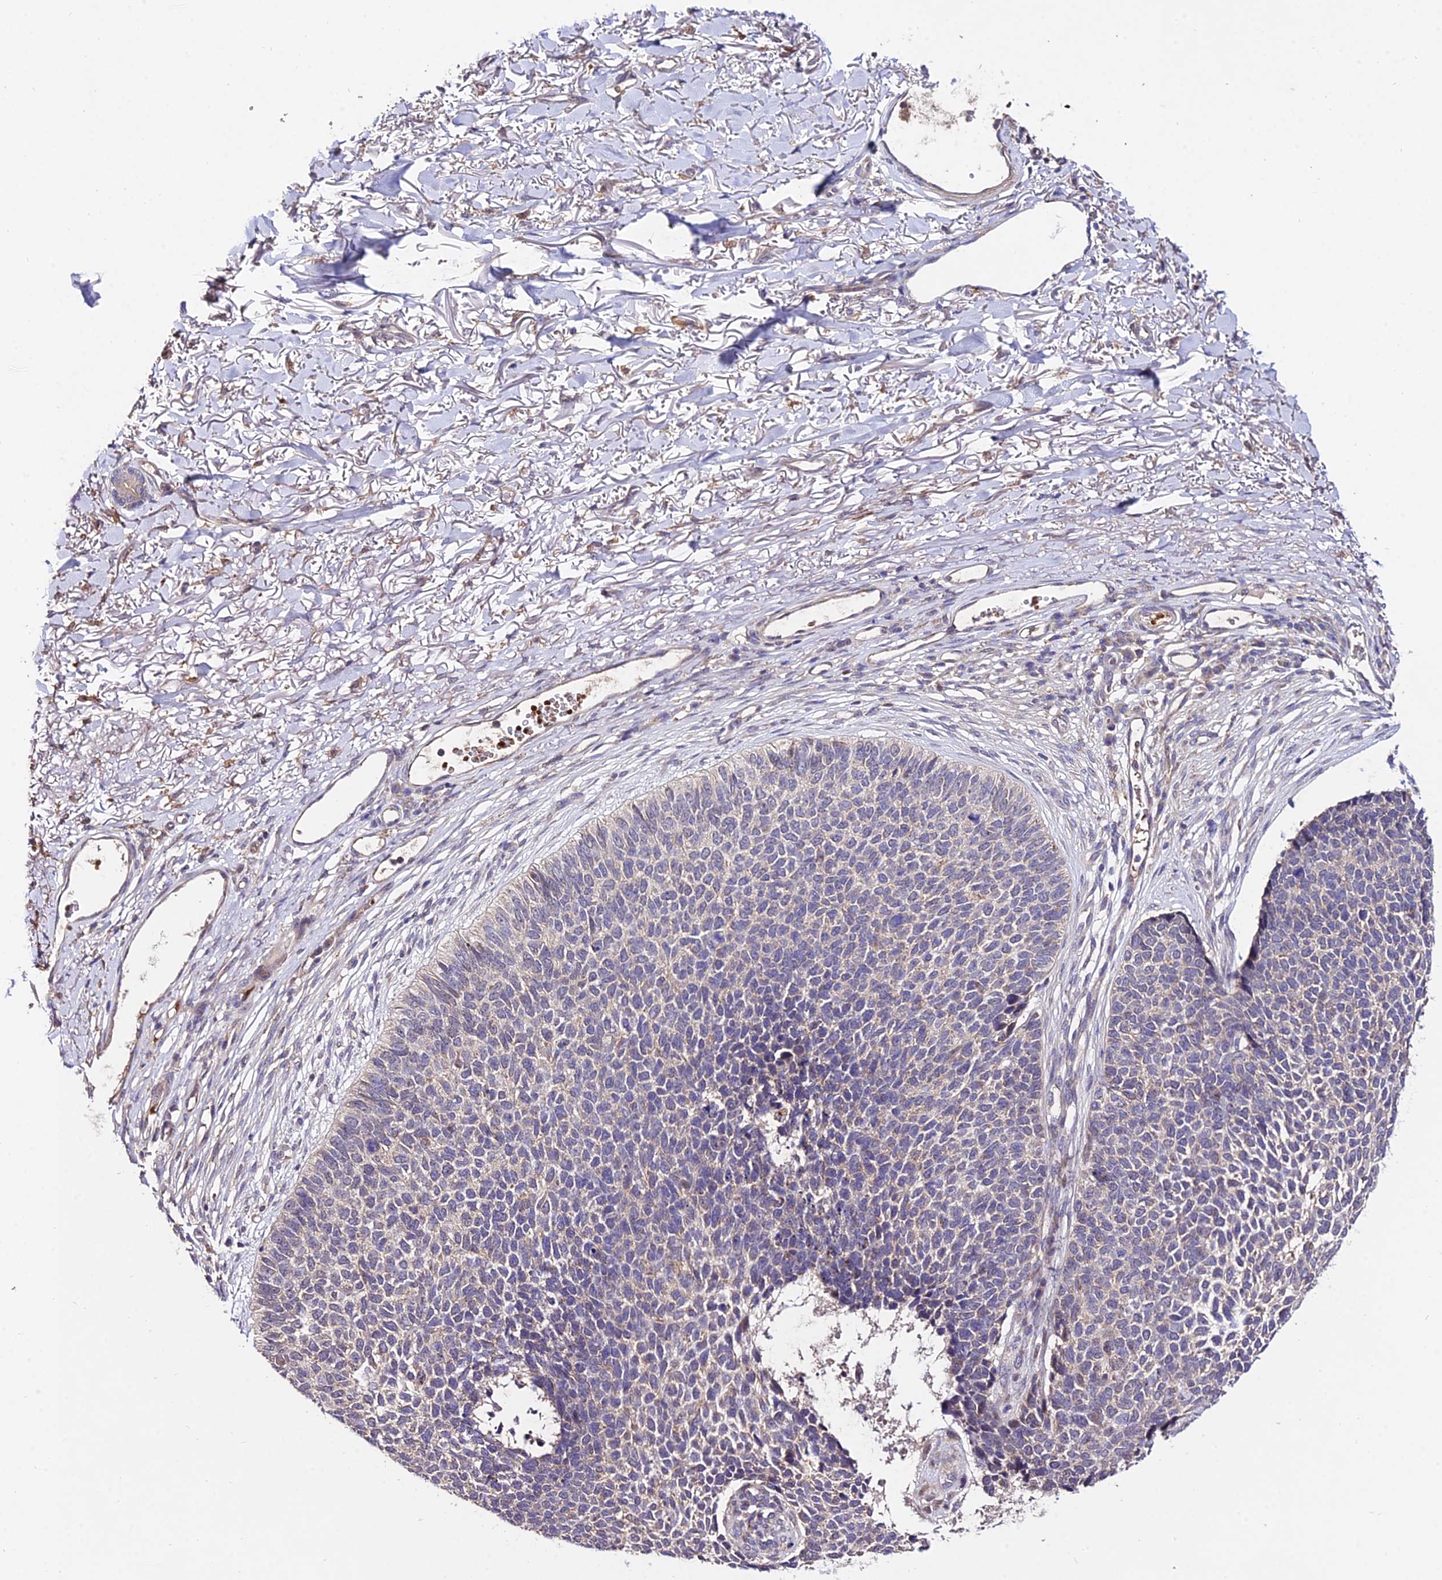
{"staining": {"intensity": "weak", "quantity": "<25%", "location": "cytoplasmic/membranous"}, "tissue": "skin cancer", "cell_type": "Tumor cells", "image_type": "cancer", "snomed": [{"axis": "morphology", "description": "Basal cell carcinoma"}, {"axis": "topography", "description": "Skin"}], "caption": "Immunohistochemistry (IHC) photomicrograph of skin basal cell carcinoma stained for a protein (brown), which reveals no positivity in tumor cells. (Immunohistochemistry, brightfield microscopy, high magnification).", "gene": "WDR5B", "patient": {"sex": "female", "age": 84}}